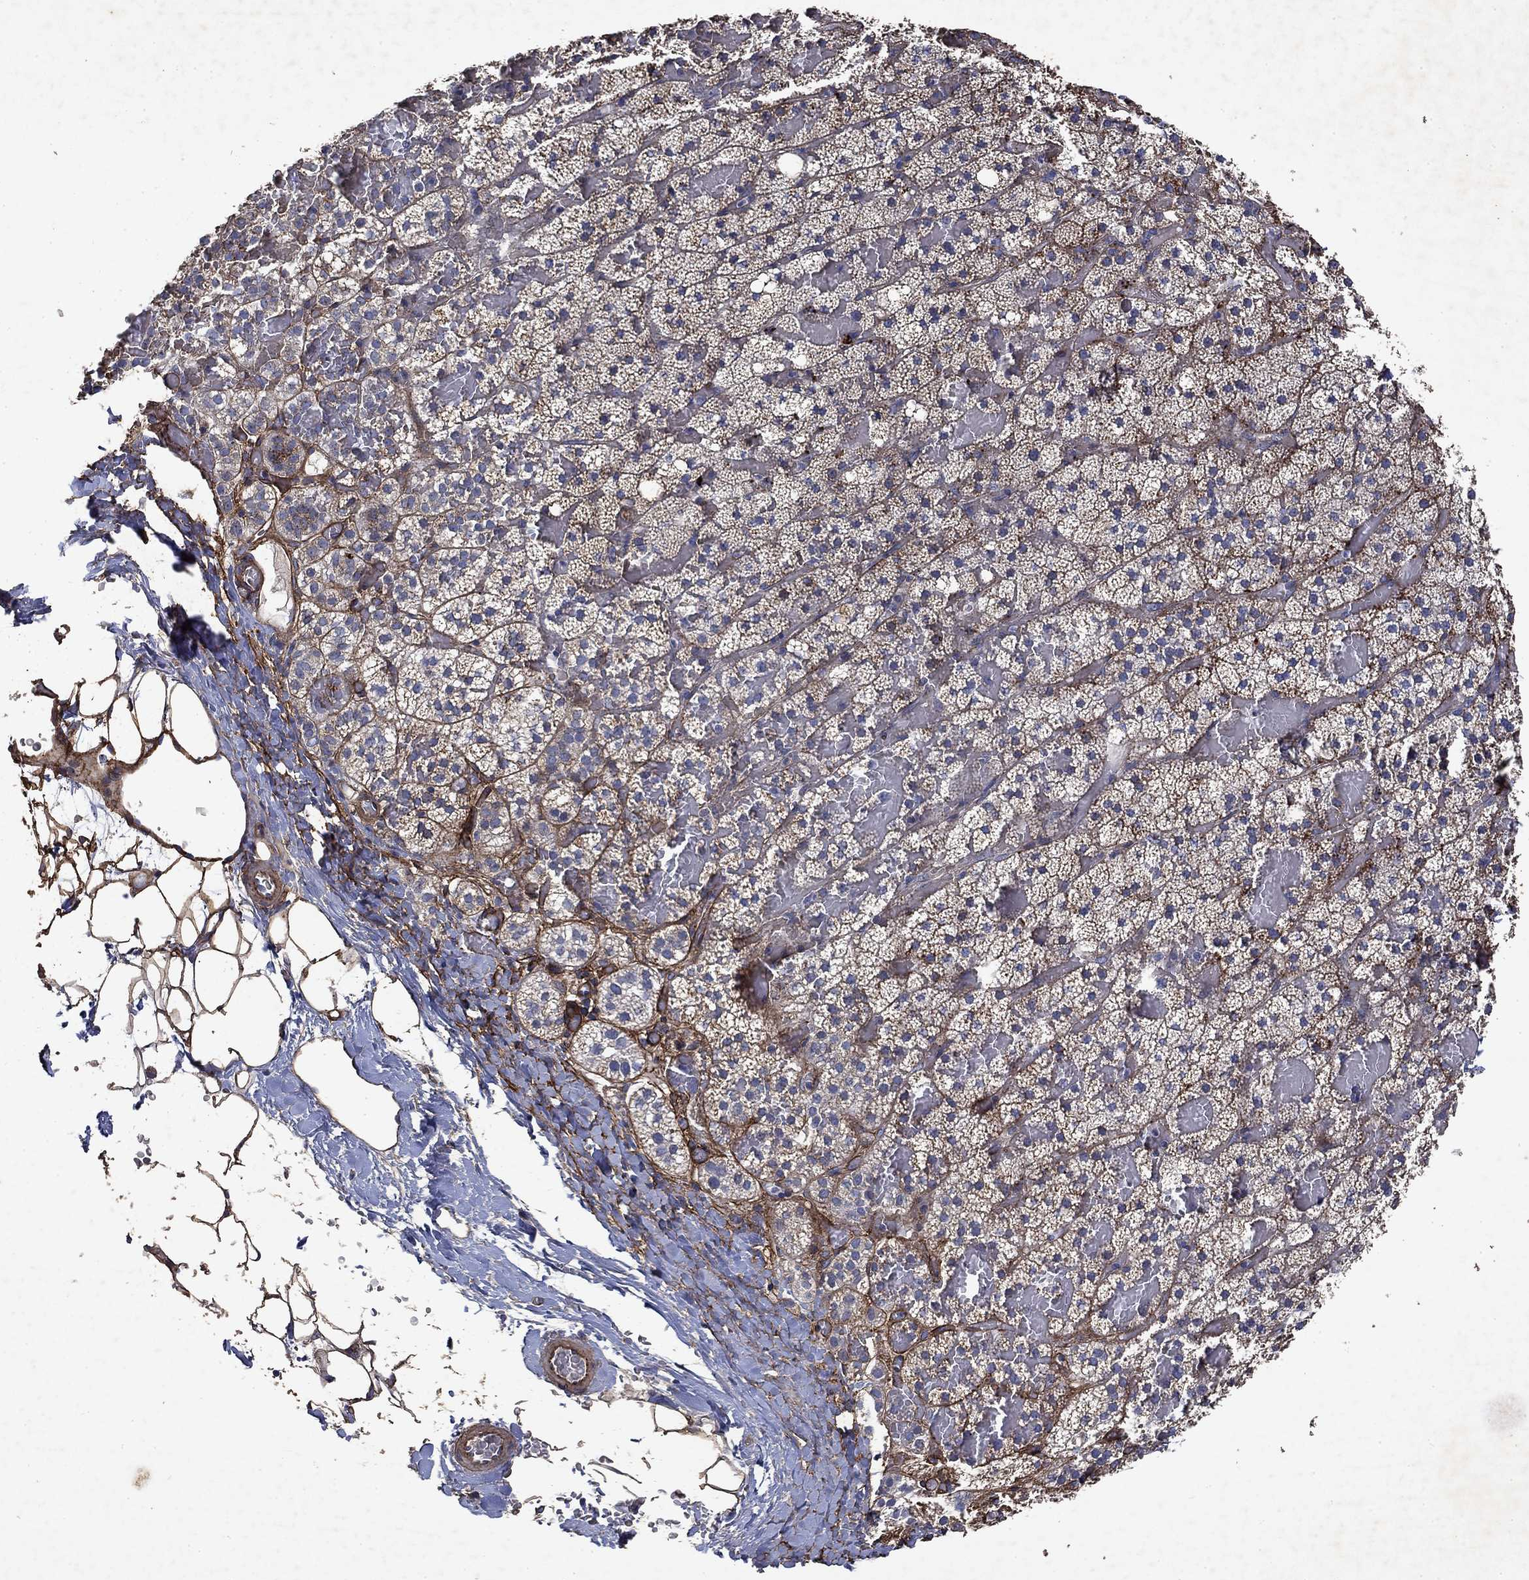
{"staining": {"intensity": "strong", "quantity": "<25%", "location": "cytoplasmic/membranous"}, "tissue": "adrenal gland", "cell_type": "Glandular cells", "image_type": "normal", "snomed": [{"axis": "morphology", "description": "Normal tissue, NOS"}, {"axis": "topography", "description": "Adrenal gland"}], "caption": "Protein expression analysis of benign human adrenal gland reveals strong cytoplasmic/membranous staining in about <25% of glandular cells. Immunohistochemistry (ihc) stains the protein in brown and the nuclei are stained blue.", "gene": "COL4A2", "patient": {"sex": "male", "age": 53}}